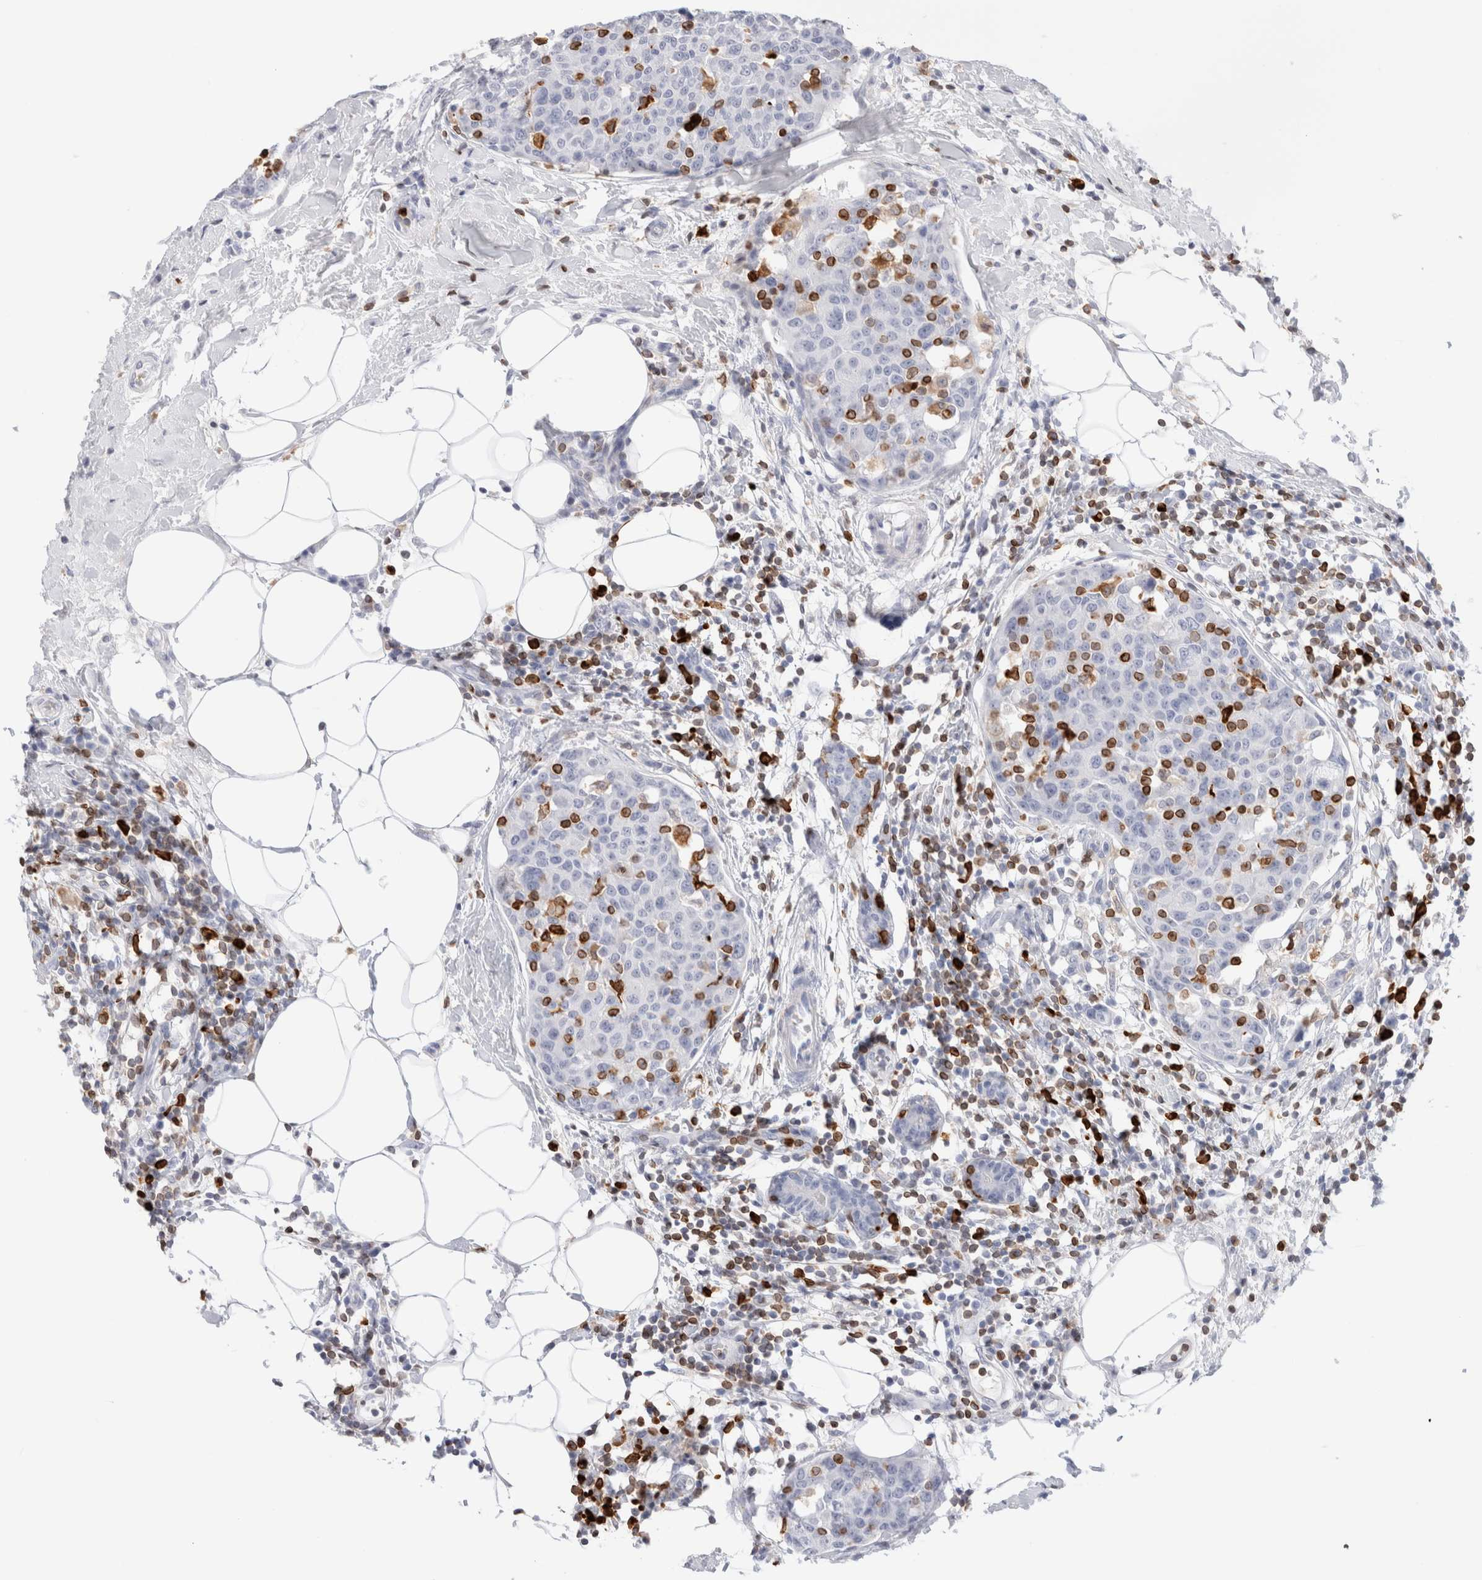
{"staining": {"intensity": "negative", "quantity": "none", "location": "none"}, "tissue": "breast cancer", "cell_type": "Tumor cells", "image_type": "cancer", "snomed": [{"axis": "morphology", "description": "Normal tissue, NOS"}, {"axis": "morphology", "description": "Duct carcinoma"}, {"axis": "topography", "description": "Breast"}], "caption": "This is an IHC image of human breast cancer. There is no expression in tumor cells.", "gene": "ALOX5AP", "patient": {"sex": "female", "age": 37}}